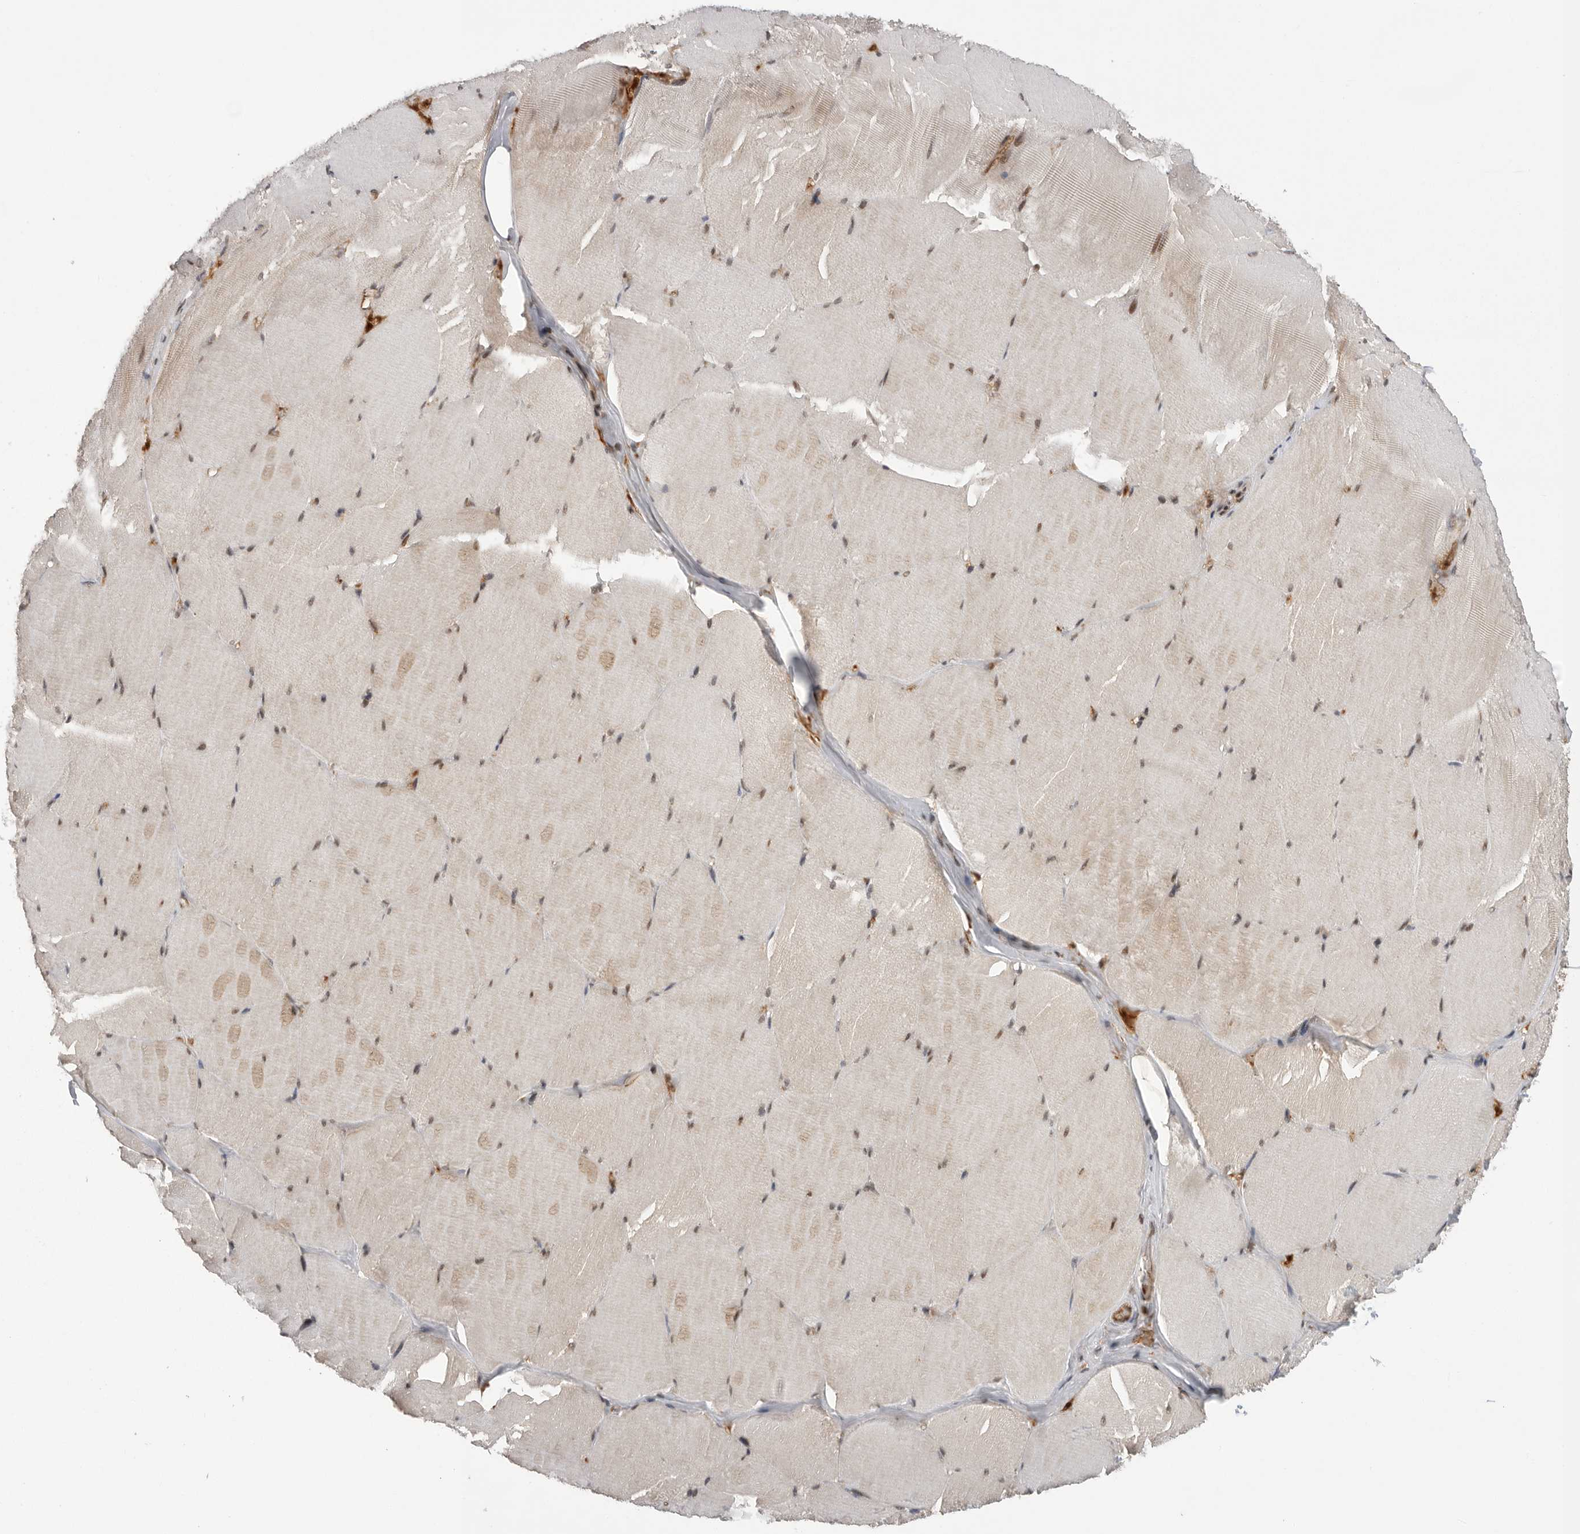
{"staining": {"intensity": "moderate", "quantity": ">75%", "location": "cytoplasmic/membranous,nuclear"}, "tissue": "skeletal muscle", "cell_type": "Myocytes", "image_type": "normal", "snomed": [{"axis": "morphology", "description": "Normal tissue, NOS"}, {"axis": "topography", "description": "Skin"}, {"axis": "topography", "description": "Skeletal muscle"}], "caption": "Immunohistochemical staining of normal human skeletal muscle demonstrates moderate cytoplasmic/membranous,nuclear protein staining in about >75% of myocytes. (Brightfield microscopy of DAB IHC at high magnification).", "gene": "POU5F1", "patient": {"sex": "male", "age": 83}}